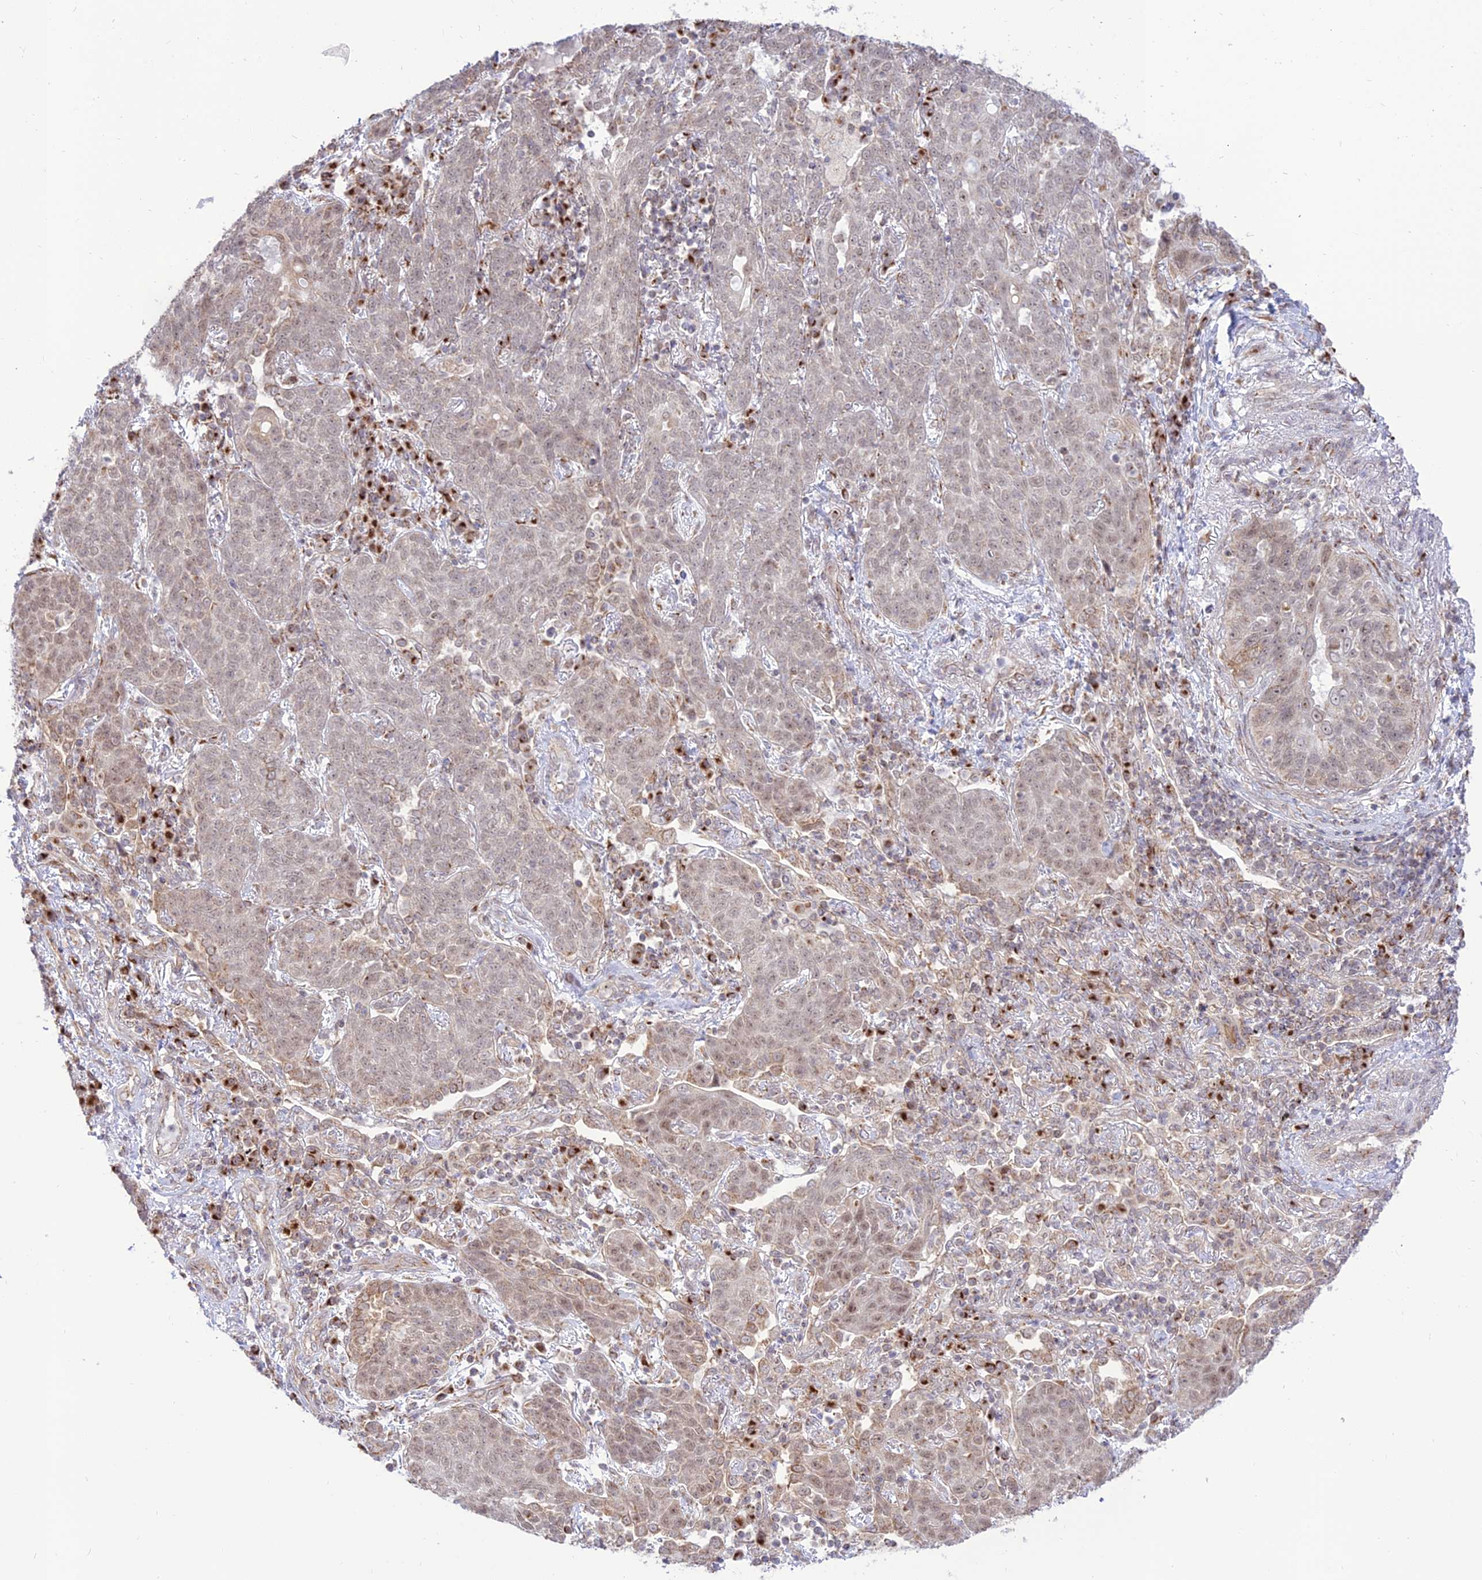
{"staining": {"intensity": "moderate", "quantity": "<25%", "location": "cytoplasmic/membranous"}, "tissue": "lung cancer", "cell_type": "Tumor cells", "image_type": "cancer", "snomed": [{"axis": "morphology", "description": "Squamous cell carcinoma, NOS"}, {"axis": "topography", "description": "Lung"}], "caption": "DAB (3,3'-diaminobenzidine) immunohistochemical staining of lung cancer shows moderate cytoplasmic/membranous protein expression in approximately <25% of tumor cells.", "gene": "GOLGA3", "patient": {"sex": "female", "age": 70}}